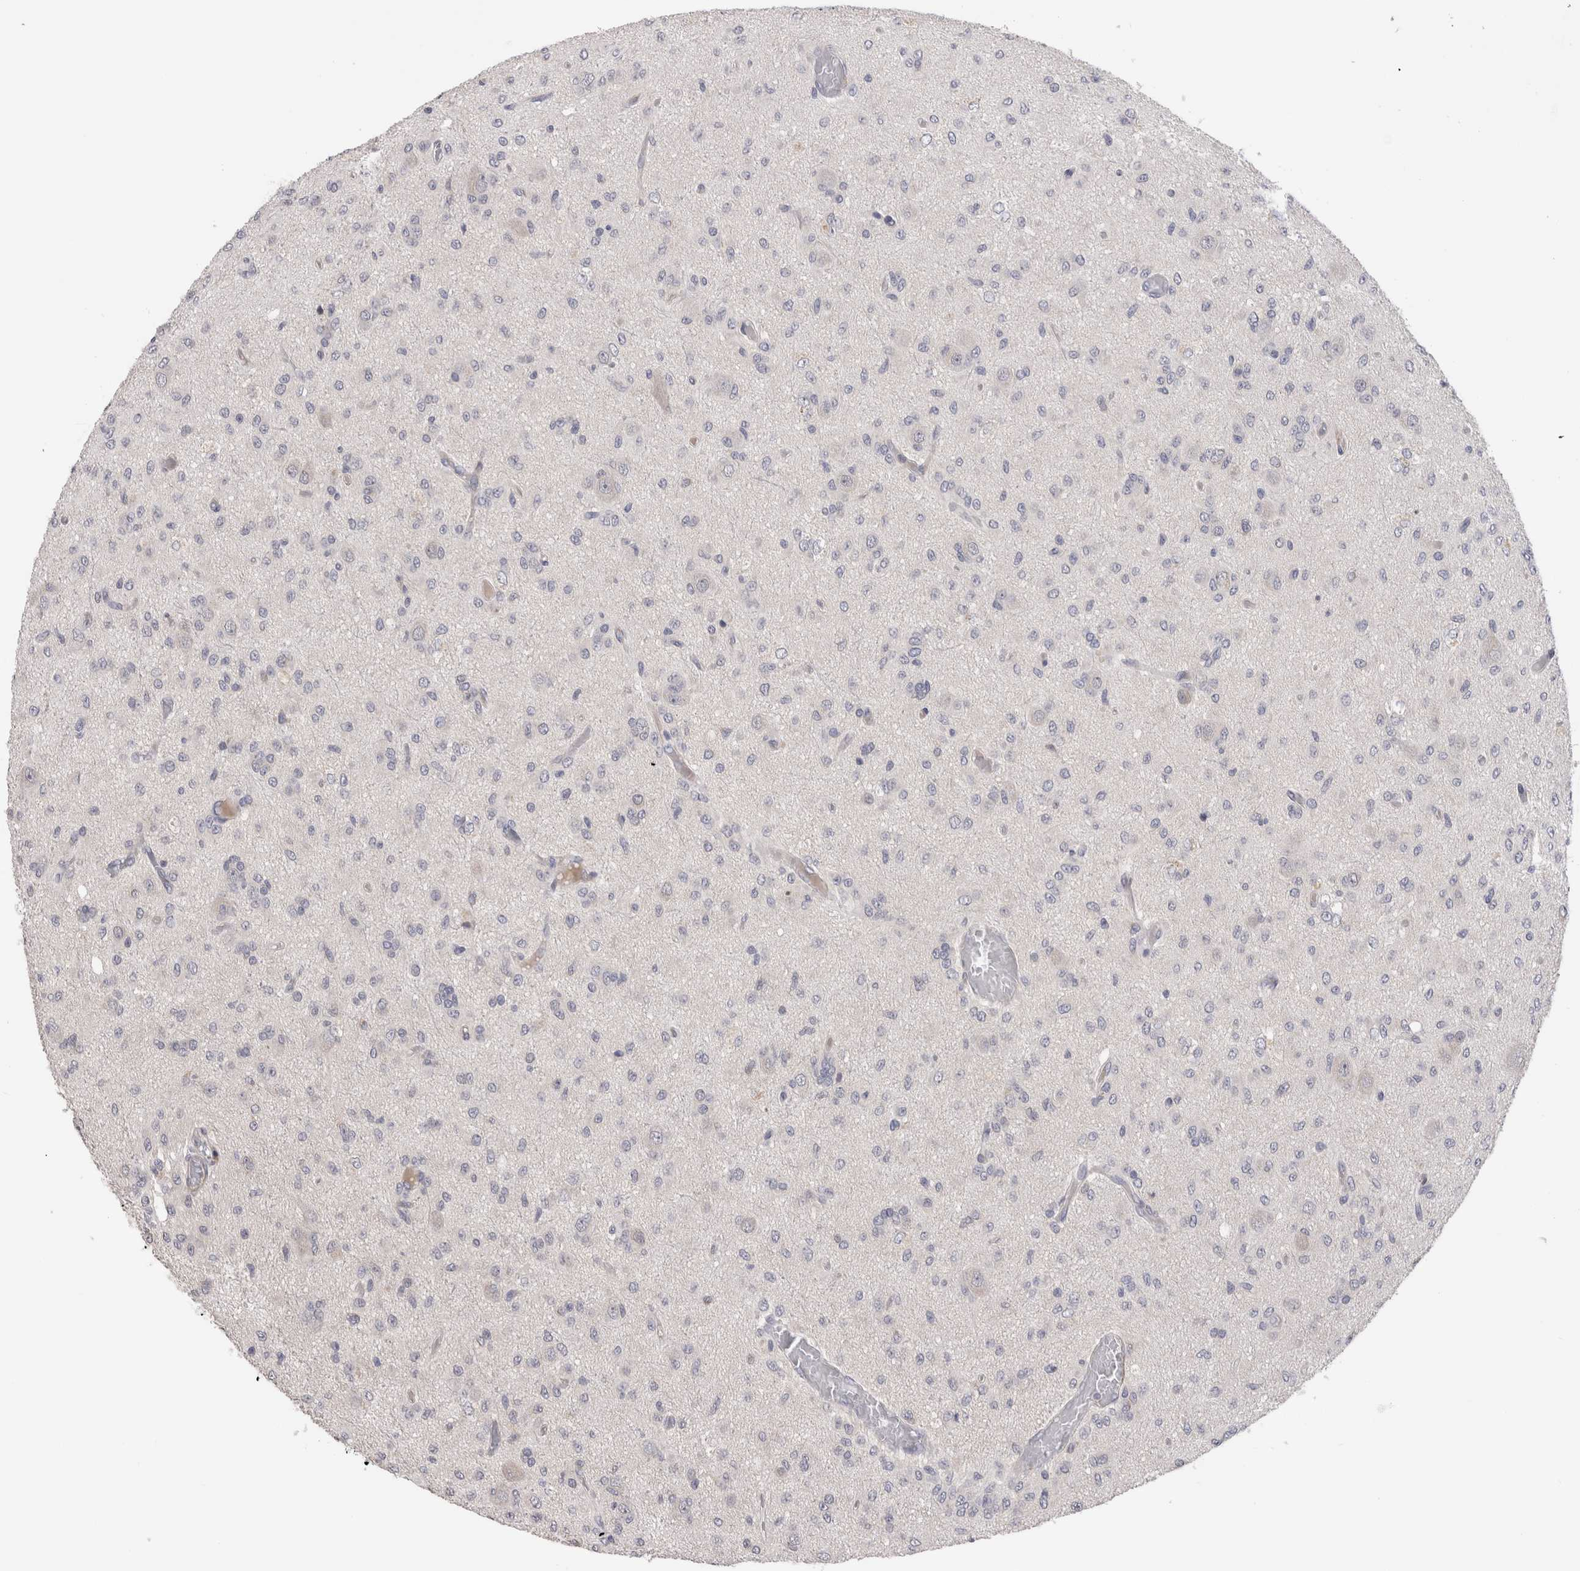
{"staining": {"intensity": "negative", "quantity": "none", "location": "none"}, "tissue": "glioma", "cell_type": "Tumor cells", "image_type": "cancer", "snomed": [{"axis": "morphology", "description": "Glioma, malignant, High grade"}, {"axis": "topography", "description": "Brain"}], "caption": "There is no significant expression in tumor cells of malignant glioma (high-grade).", "gene": "CRYBG1", "patient": {"sex": "female", "age": 59}}